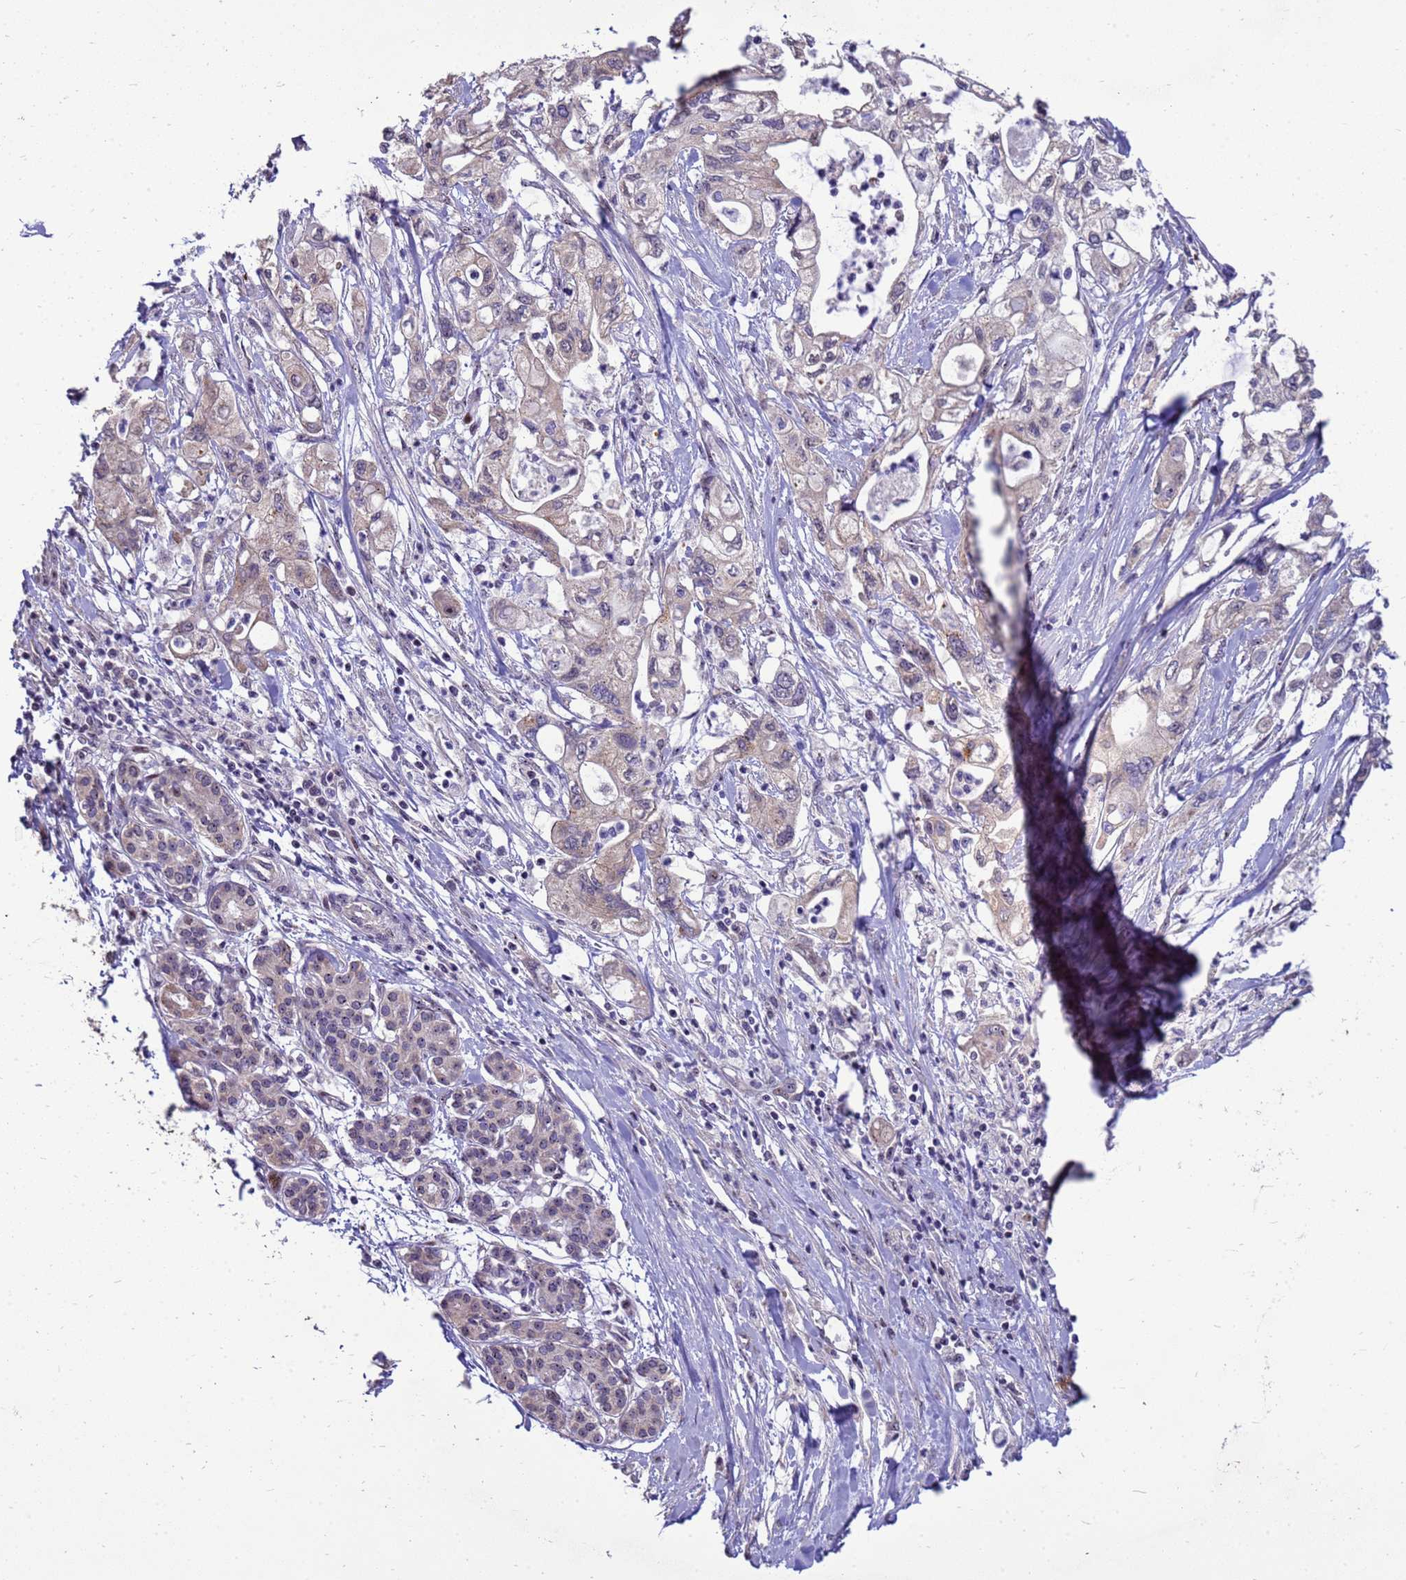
{"staining": {"intensity": "weak", "quantity": "25%-75%", "location": "cytoplasmic/membranous"}, "tissue": "pancreatic cancer", "cell_type": "Tumor cells", "image_type": "cancer", "snomed": [{"axis": "morphology", "description": "Adenocarcinoma, NOS"}, {"axis": "topography", "description": "Pancreas"}], "caption": "Human adenocarcinoma (pancreatic) stained with a brown dye reveals weak cytoplasmic/membranous positive expression in approximately 25%-75% of tumor cells.", "gene": "RSPO1", "patient": {"sex": "male", "age": 79}}